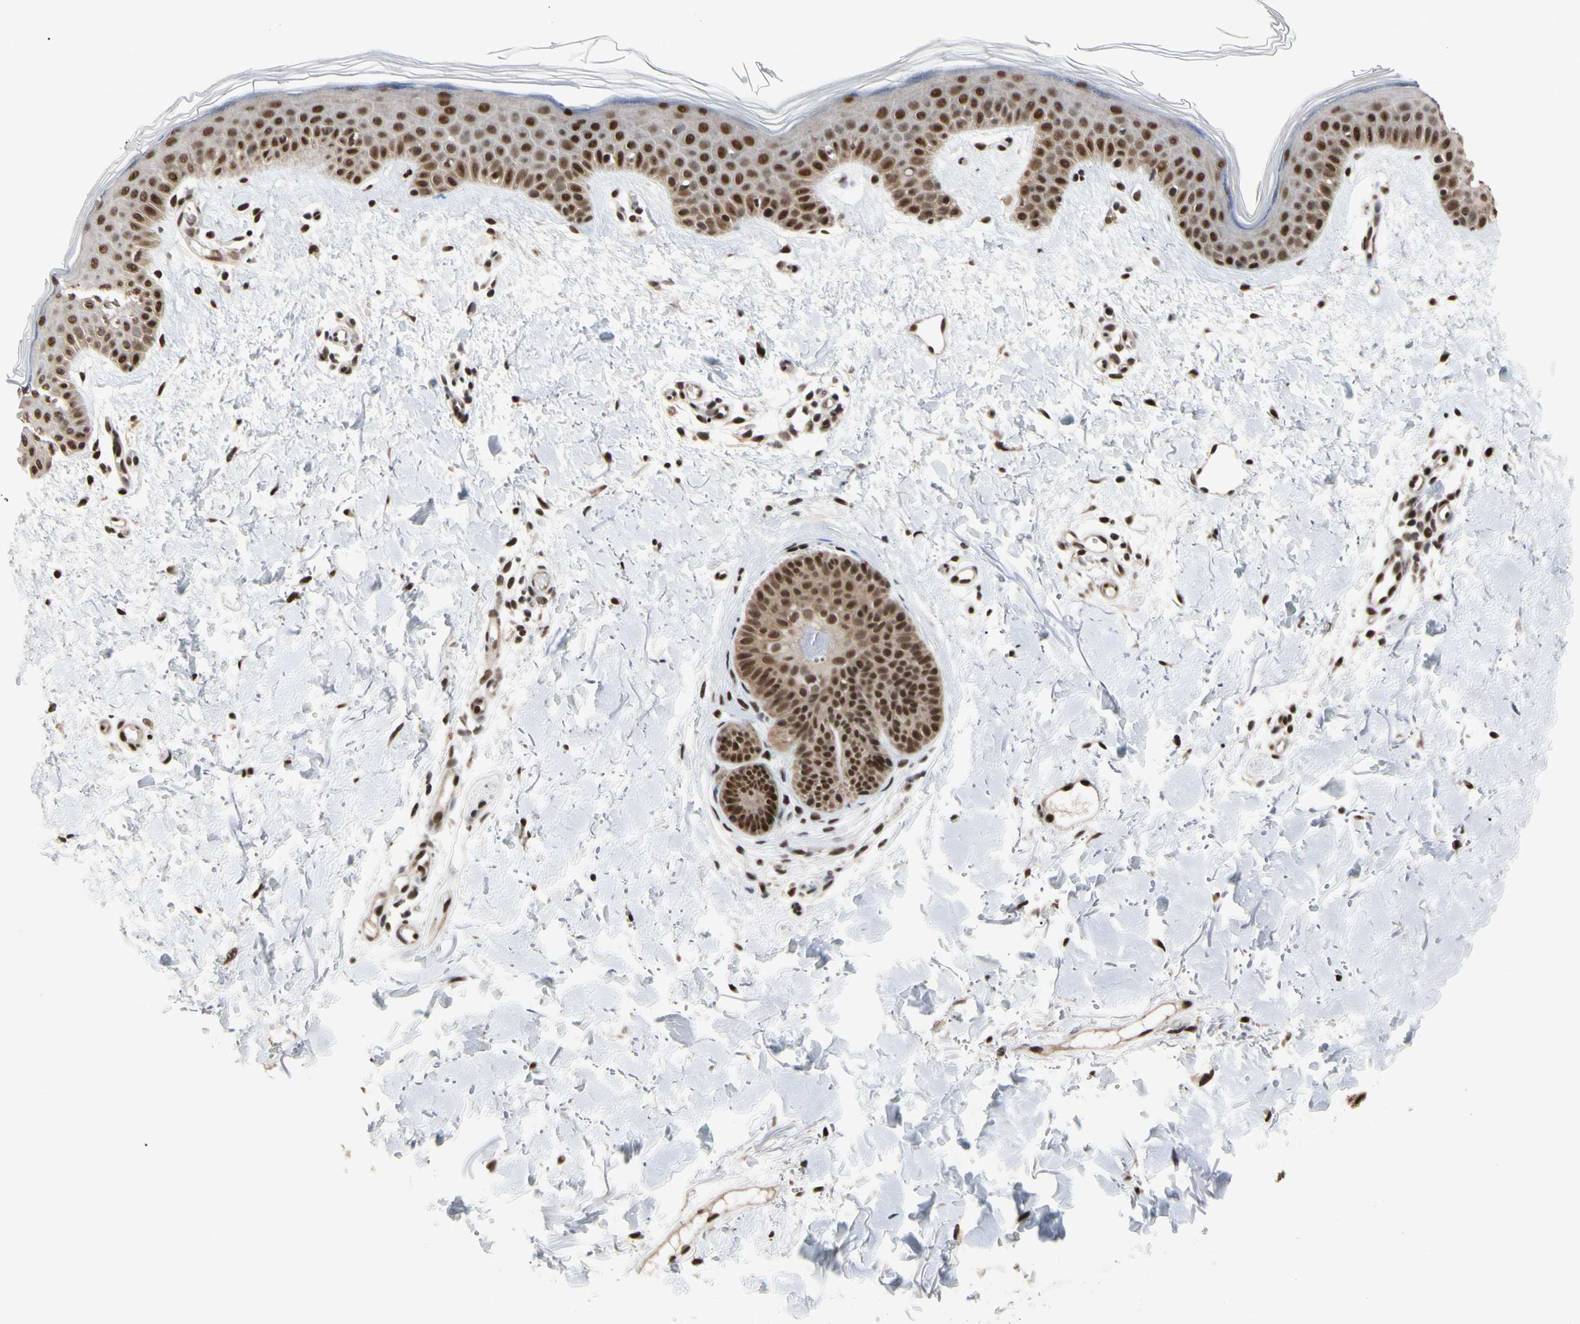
{"staining": {"intensity": "moderate", "quantity": ">75%", "location": "nuclear"}, "tissue": "skin", "cell_type": "Fibroblasts", "image_type": "normal", "snomed": [{"axis": "morphology", "description": "Normal tissue, NOS"}, {"axis": "topography", "description": "Skin"}], "caption": "Fibroblasts display moderate nuclear staining in approximately >75% of cells in unremarkable skin. The protein is shown in brown color, while the nuclei are stained blue.", "gene": "FAM98B", "patient": {"sex": "female", "age": 56}}